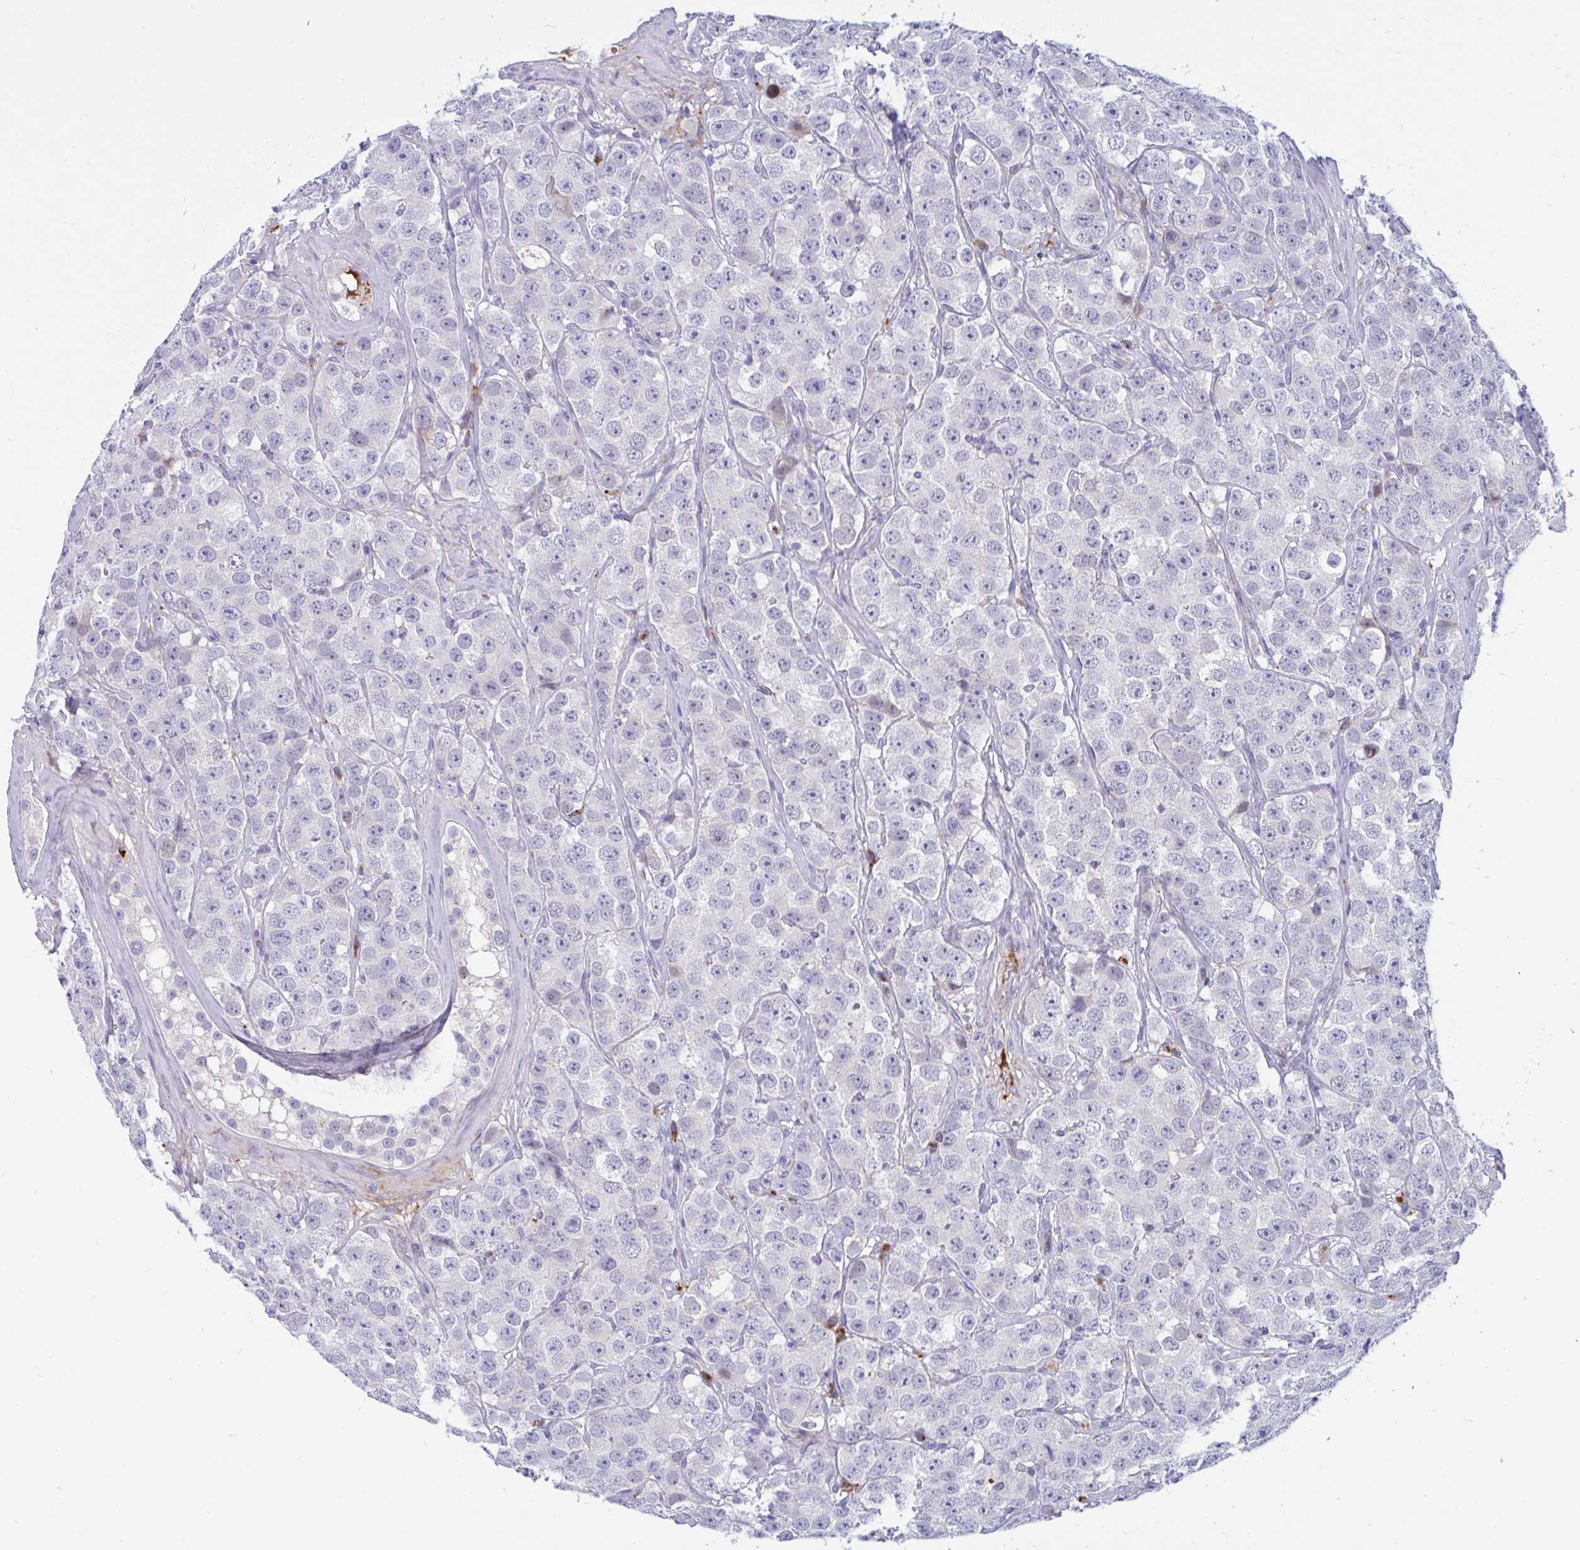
{"staining": {"intensity": "negative", "quantity": "none", "location": "none"}, "tissue": "testis cancer", "cell_type": "Tumor cells", "image_type": "cancer", "snomed": [{"axis": "morphology", "description": "Seminoma, NOS"}, {"axis": "topography", "description": "Testis"}], "caption": "Tumor cells show no significant positivity in testis seminoma. (DAB (3,3'-diaminobenzidine) IHC with hematoxylin counter stain).", "gene": "FAM219B", "patient": {"sex": "male", "age": 28}}